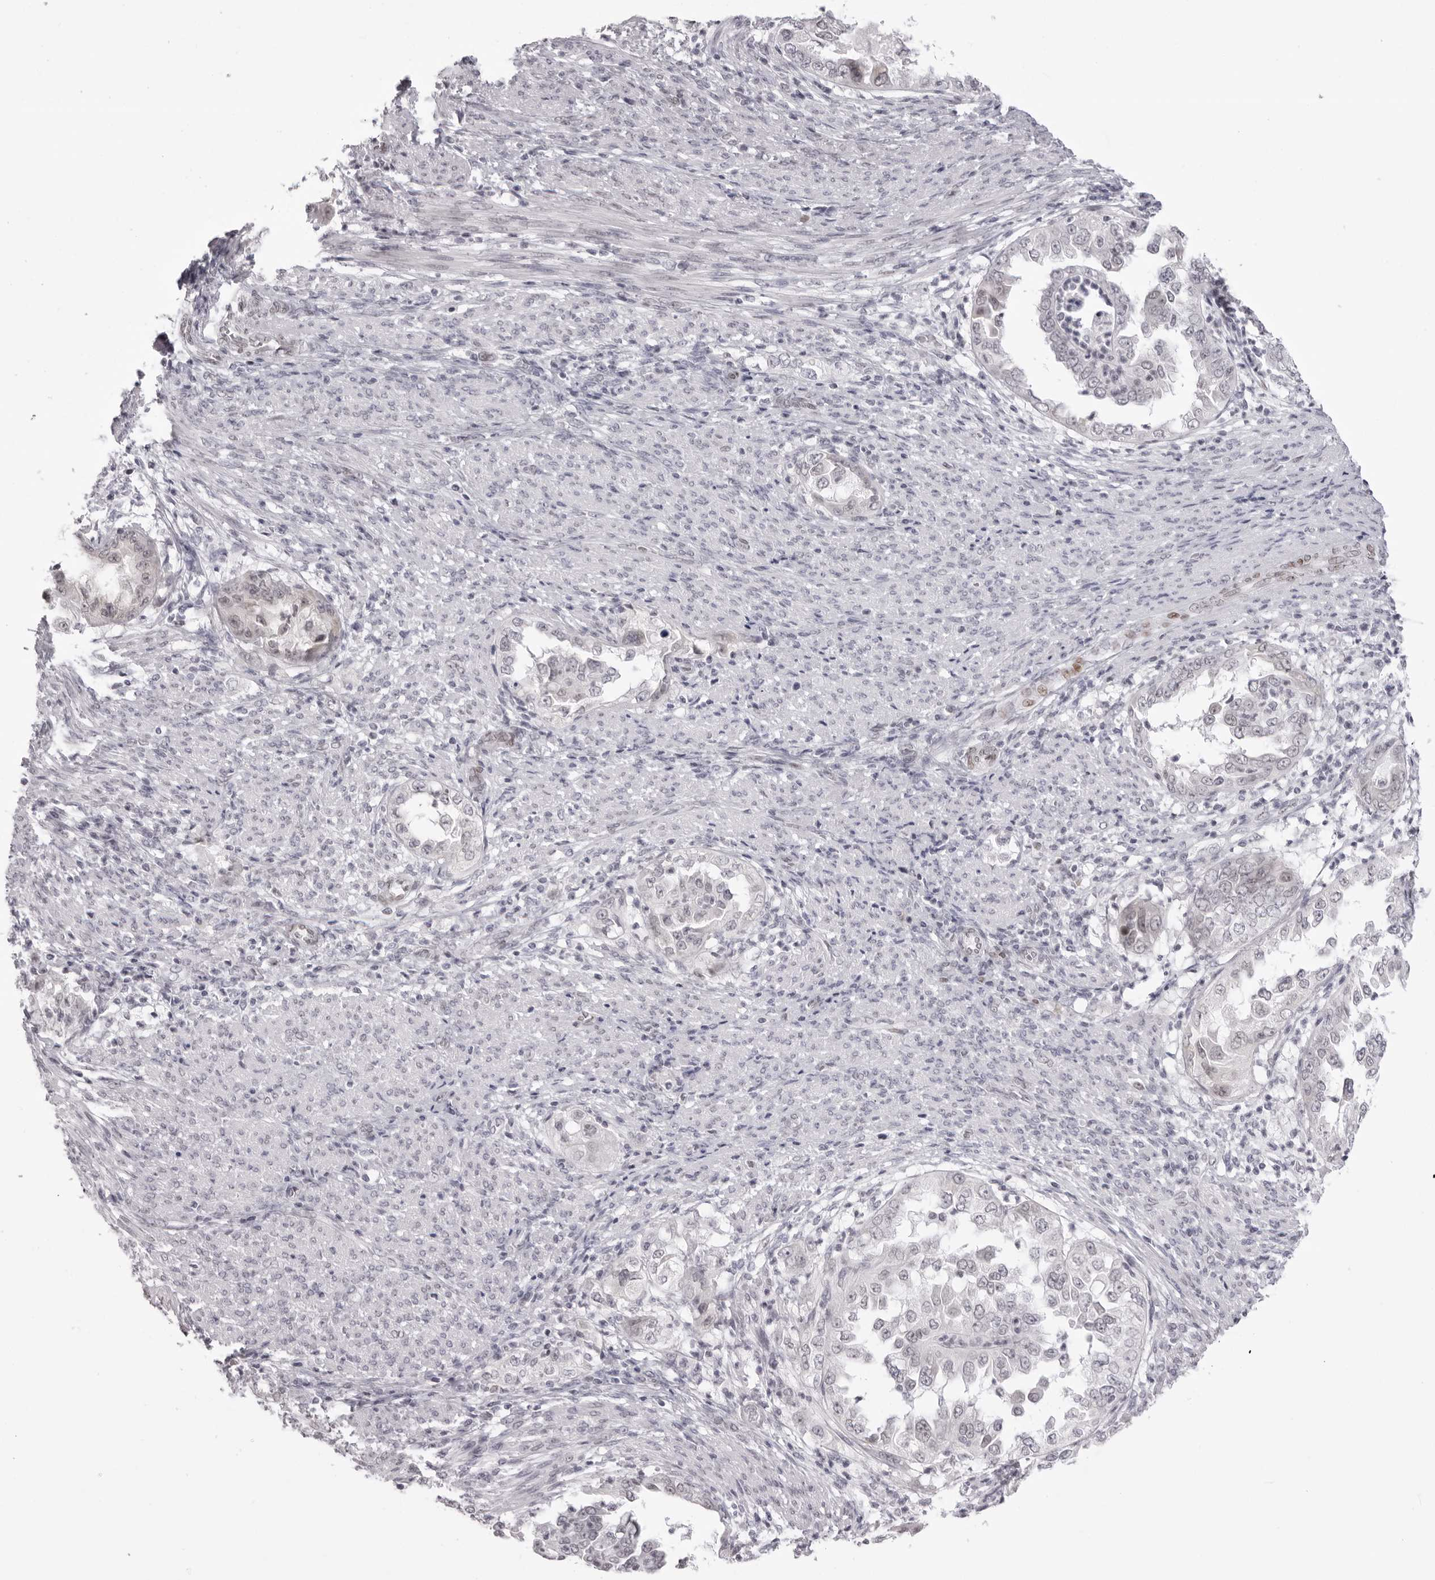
{"staining": {"intensity": "negative", "quantity": "none", "location": "none"}, "tissue": "endometrial cancer", "cell_type": "Tumor cells", "image_type": "cancer", "snomed": [{"axis": "morphology", "description": "Adenocarcinoma, NOS"}, {"axis": "topography", "description": "Endometrium"}], "caption": "The image demonstrates no significant positivity in tumor cells of endometrial adenocarcinoma.", "gene": "MAFK", "patient": {"sex": "female", "age": 85}}